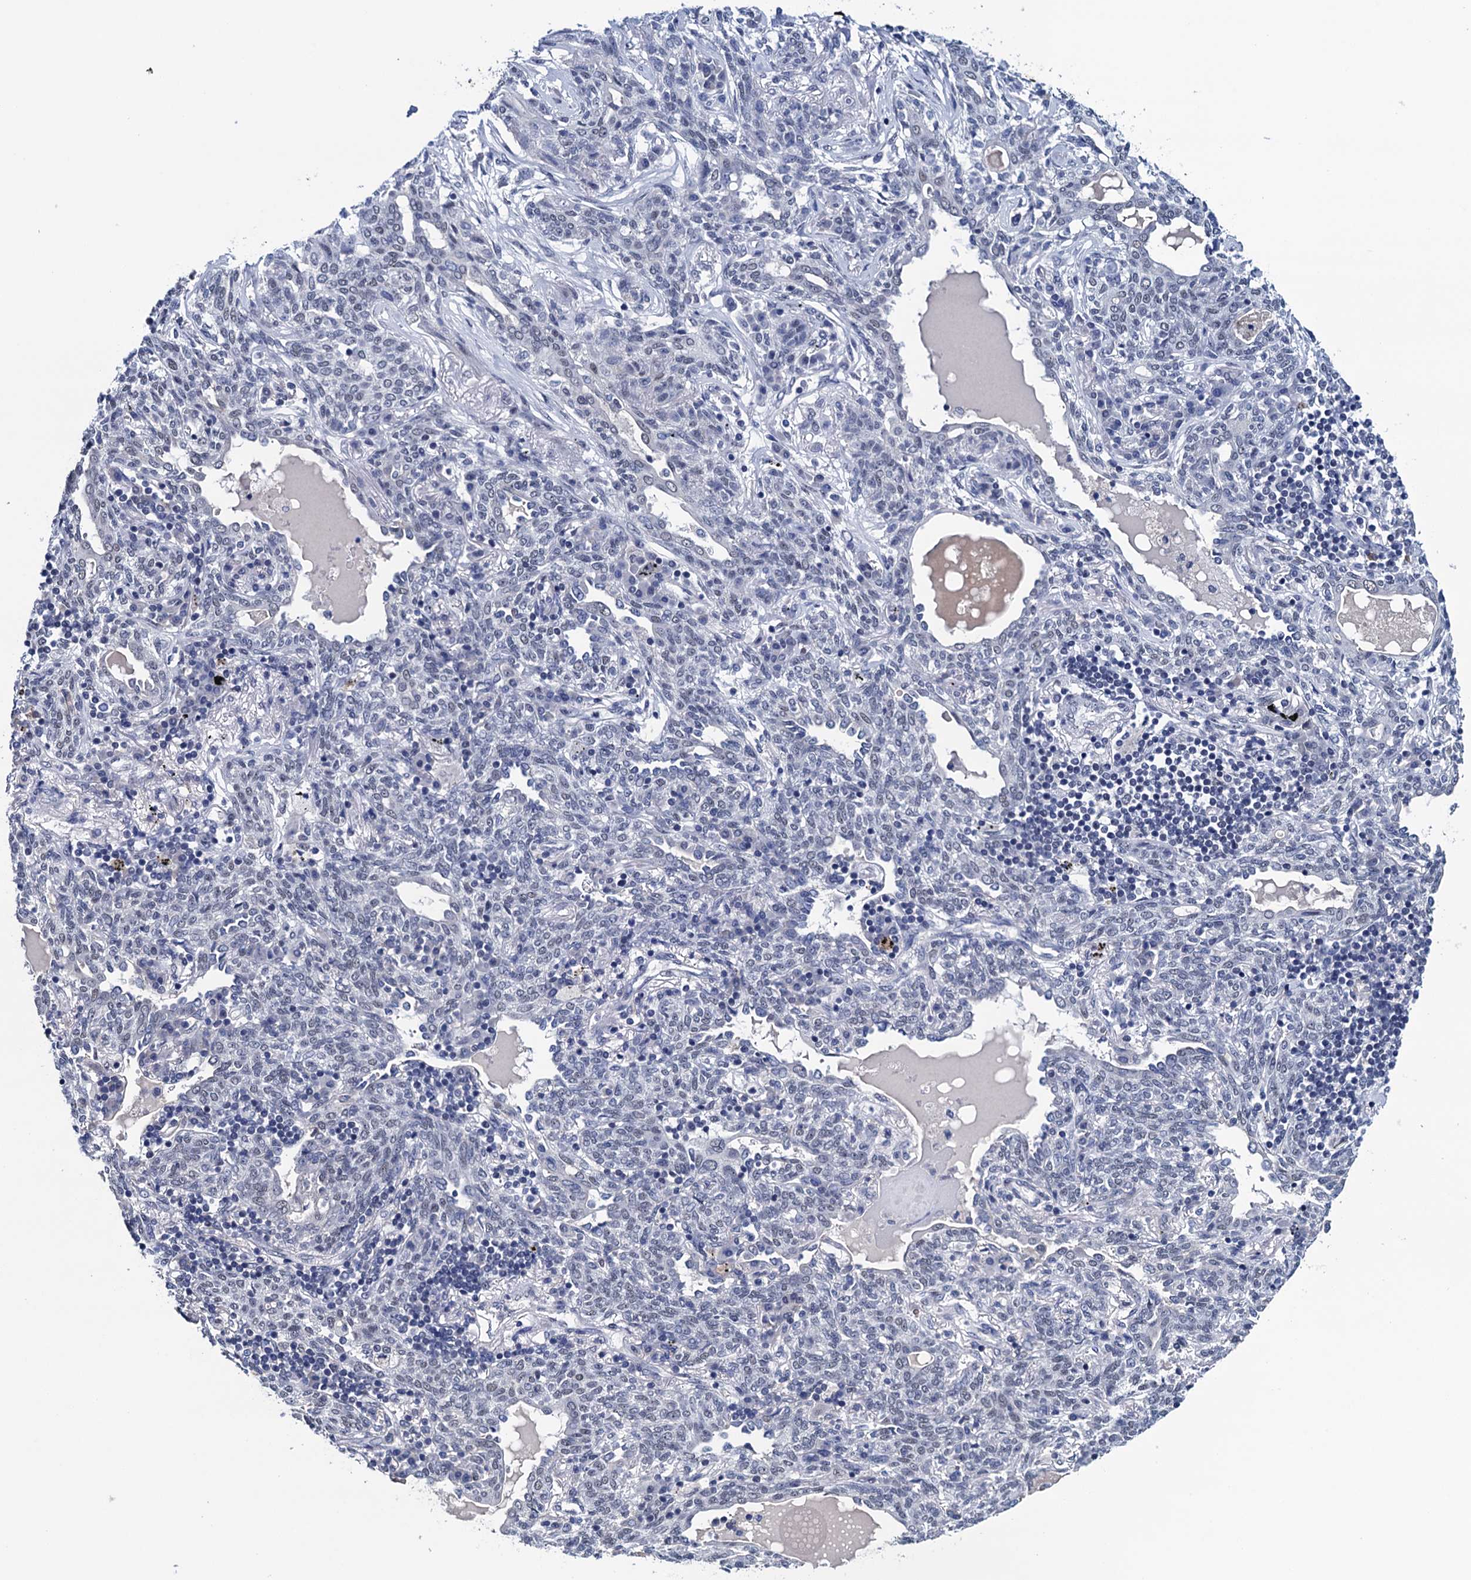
{"staining": {"intensity": "negative", "quantity": "none", "location": "none"}, "tissue": "lung cancer", "cell_type": "Tumor cells", "image_type": "cancer", "snomed": [{"axis": "morphology", "description": "Squamous cell carcinoma, NOS"}, {"axis": "topography", "description": "Lung"}], "caption": "Micrograph shows no significant protein staining in tumor cells of squamous cell carcinoma (lung).", "gene": "FNBP4", "patient": {"sex": "female", "age": 70}}